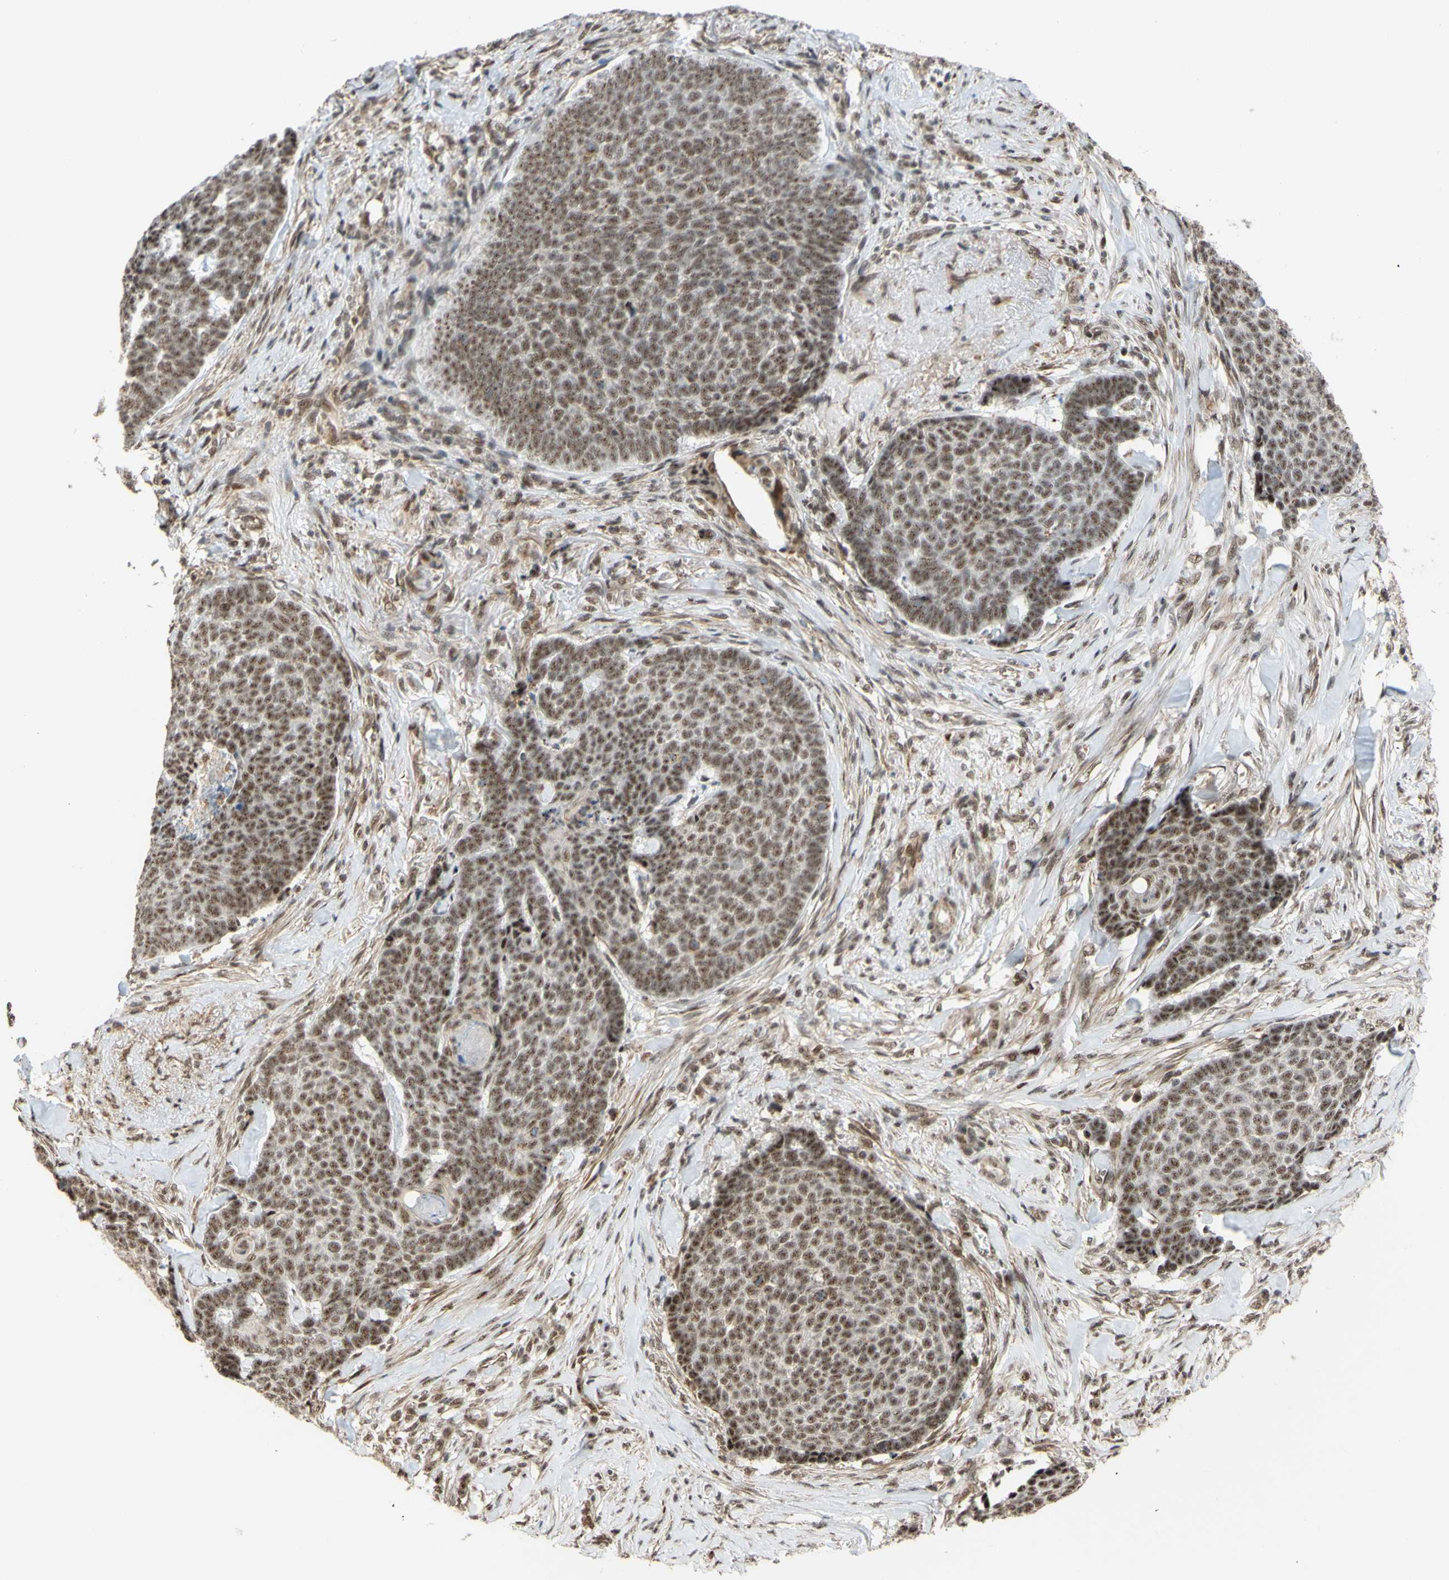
{"staining": {"intensity": "moderate", "quantity": ">75%", "location": "nuclear"}, "tissue": "skin cancer", "cell_type": "Tumor cells", "image_type": "cancer", "snomed": [{"axis": "morphology", "description": "Basal cell carcinoma"}, {"axis": "topography", "description": "Skin"}], "caption": "Protein expression analysis of skin cancer exhibits moderate nuclear expression in approximately >75% of tumor cells.", "gene": "SAP18", "patient": {"sex": "male", "age": 84}}